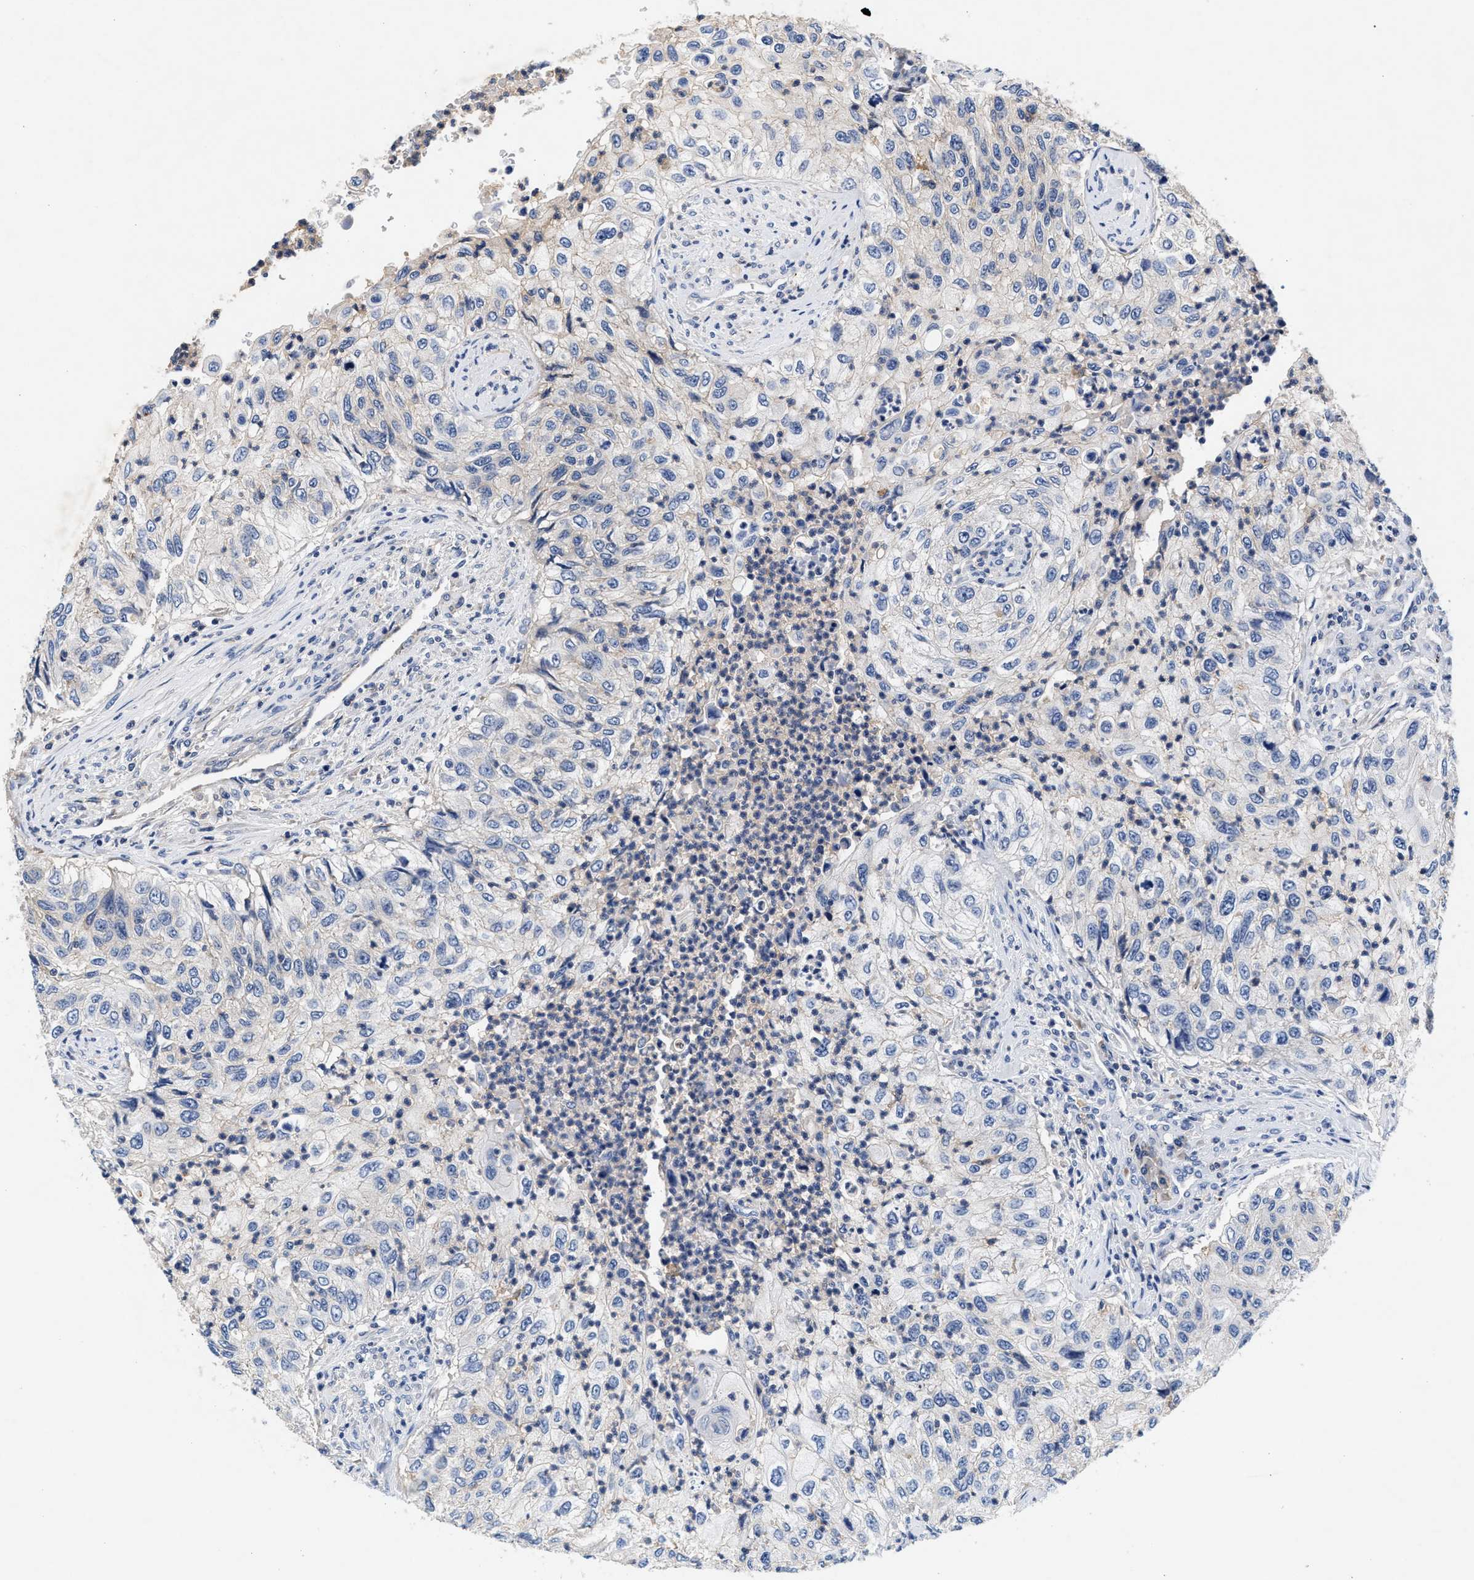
{"staining": {"intensity": "negative", "quantity": "none", "location": "none"}, "tissue": "urothelial cancer", "cell_type": "Tumor cells", "image_type": "cancer", "snomed": [{"axis": "morphology", "description": "Urothelial carcinoma, High grade"}, {"axis": "topography", "description": "Urinary bladder"}], "caption": "The photomicrograph demonstrates no significant positivity in tumor cells of urothelial cancer. (IHC, brightfield microscopy, high magnification).", "gene": "GNAI3", "patient": {"sex": "female", "age": 60}}